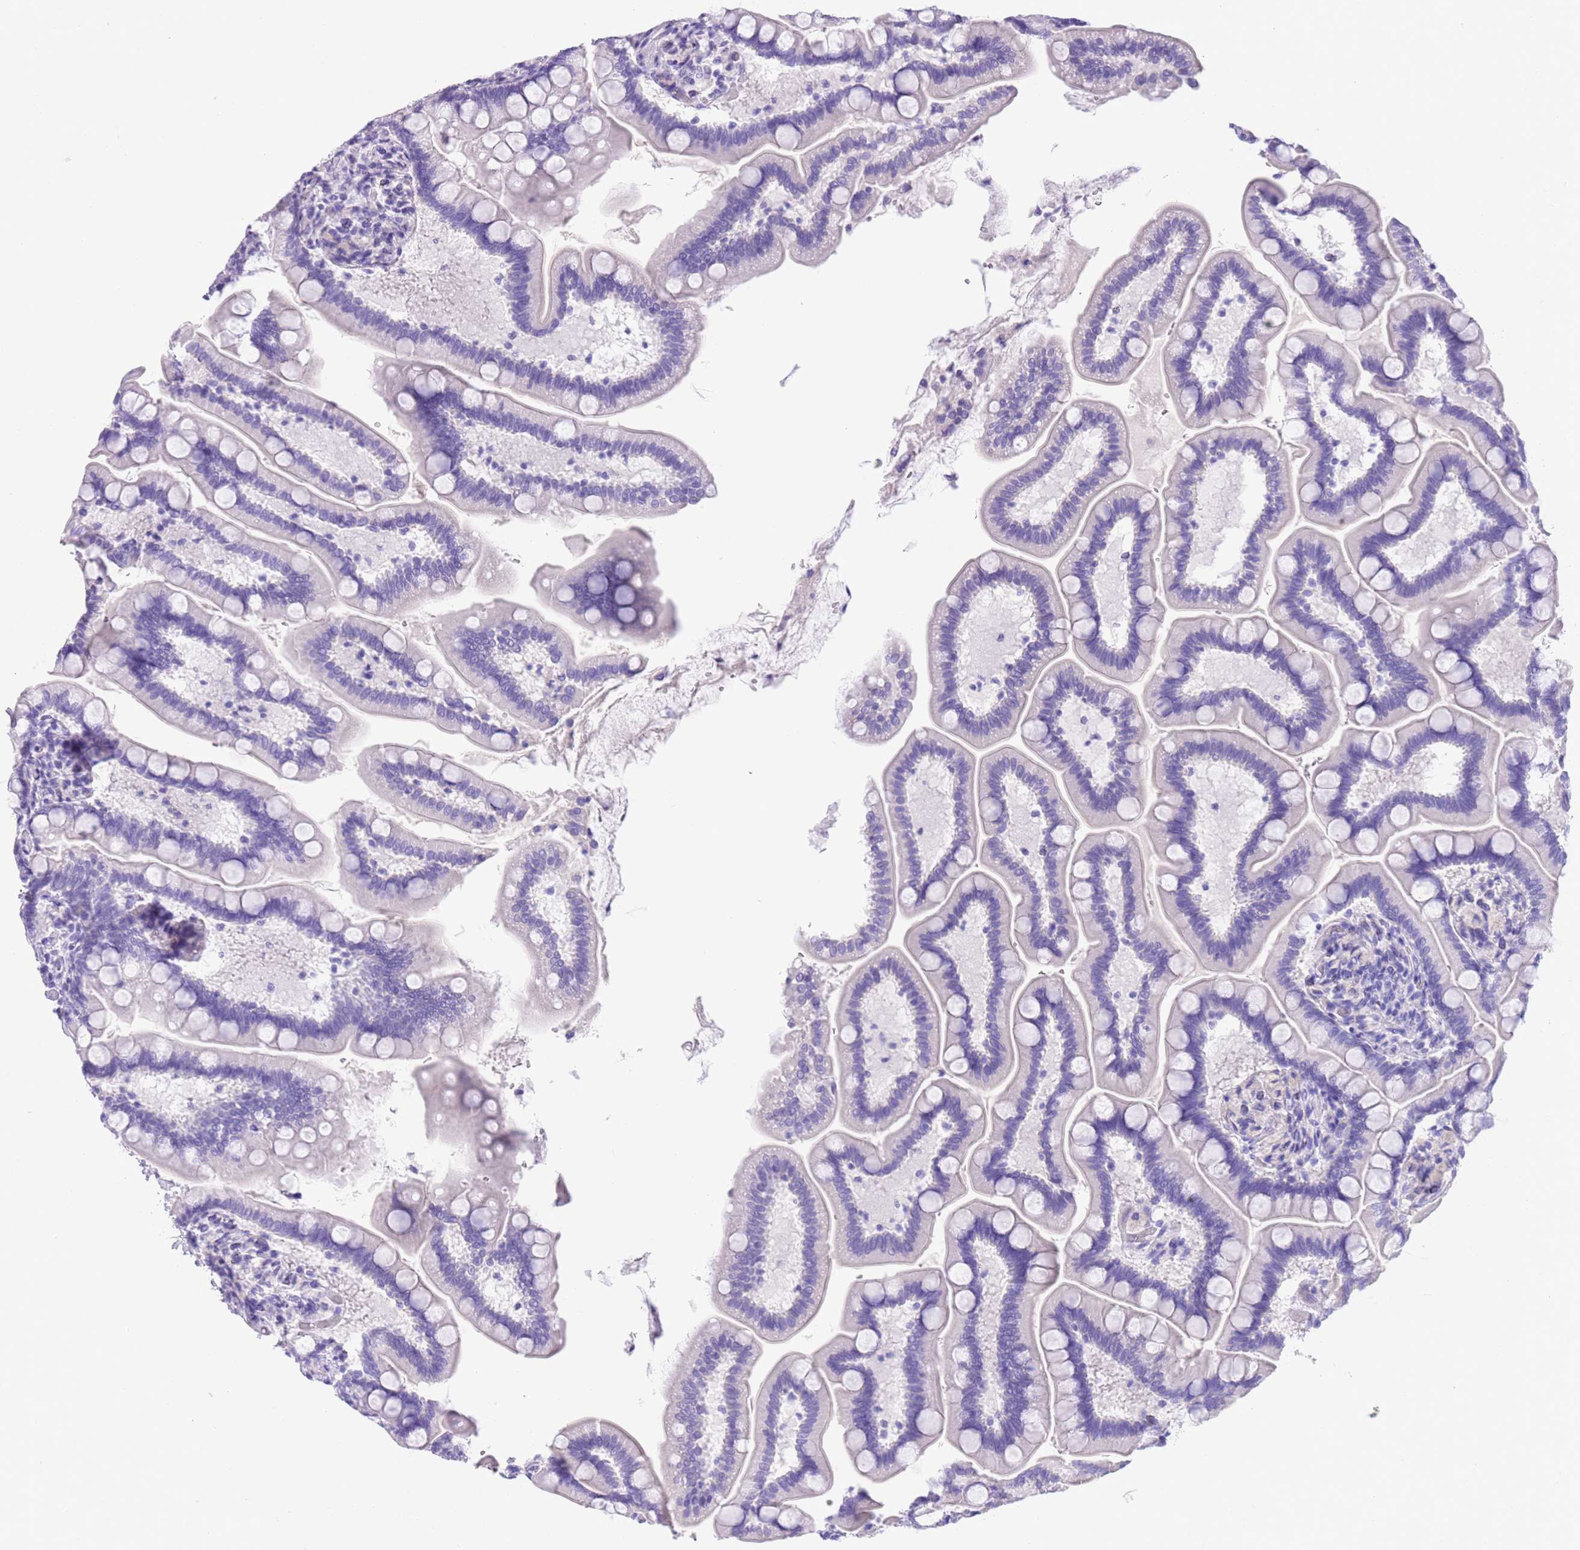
{"staining": {"intensity": "negative", "quantity": "none", "location": "none"}, "tissue": "small intestine", "cell_type": "Glandular cells", "image_type": "normal", "snomed": [{"axis": "morphology", "description": "Normal tissue, NOS"}, {"axis": "topography", "description": "Small intestine"}], "caption": "High power microscopy micrograph of an immunohistochemistry histopathology image of normal small intestine, revealing no significant staining in glandular cells.", "gene": "TBC1D10B", "patient": {"sex": "female", "age": 64}}